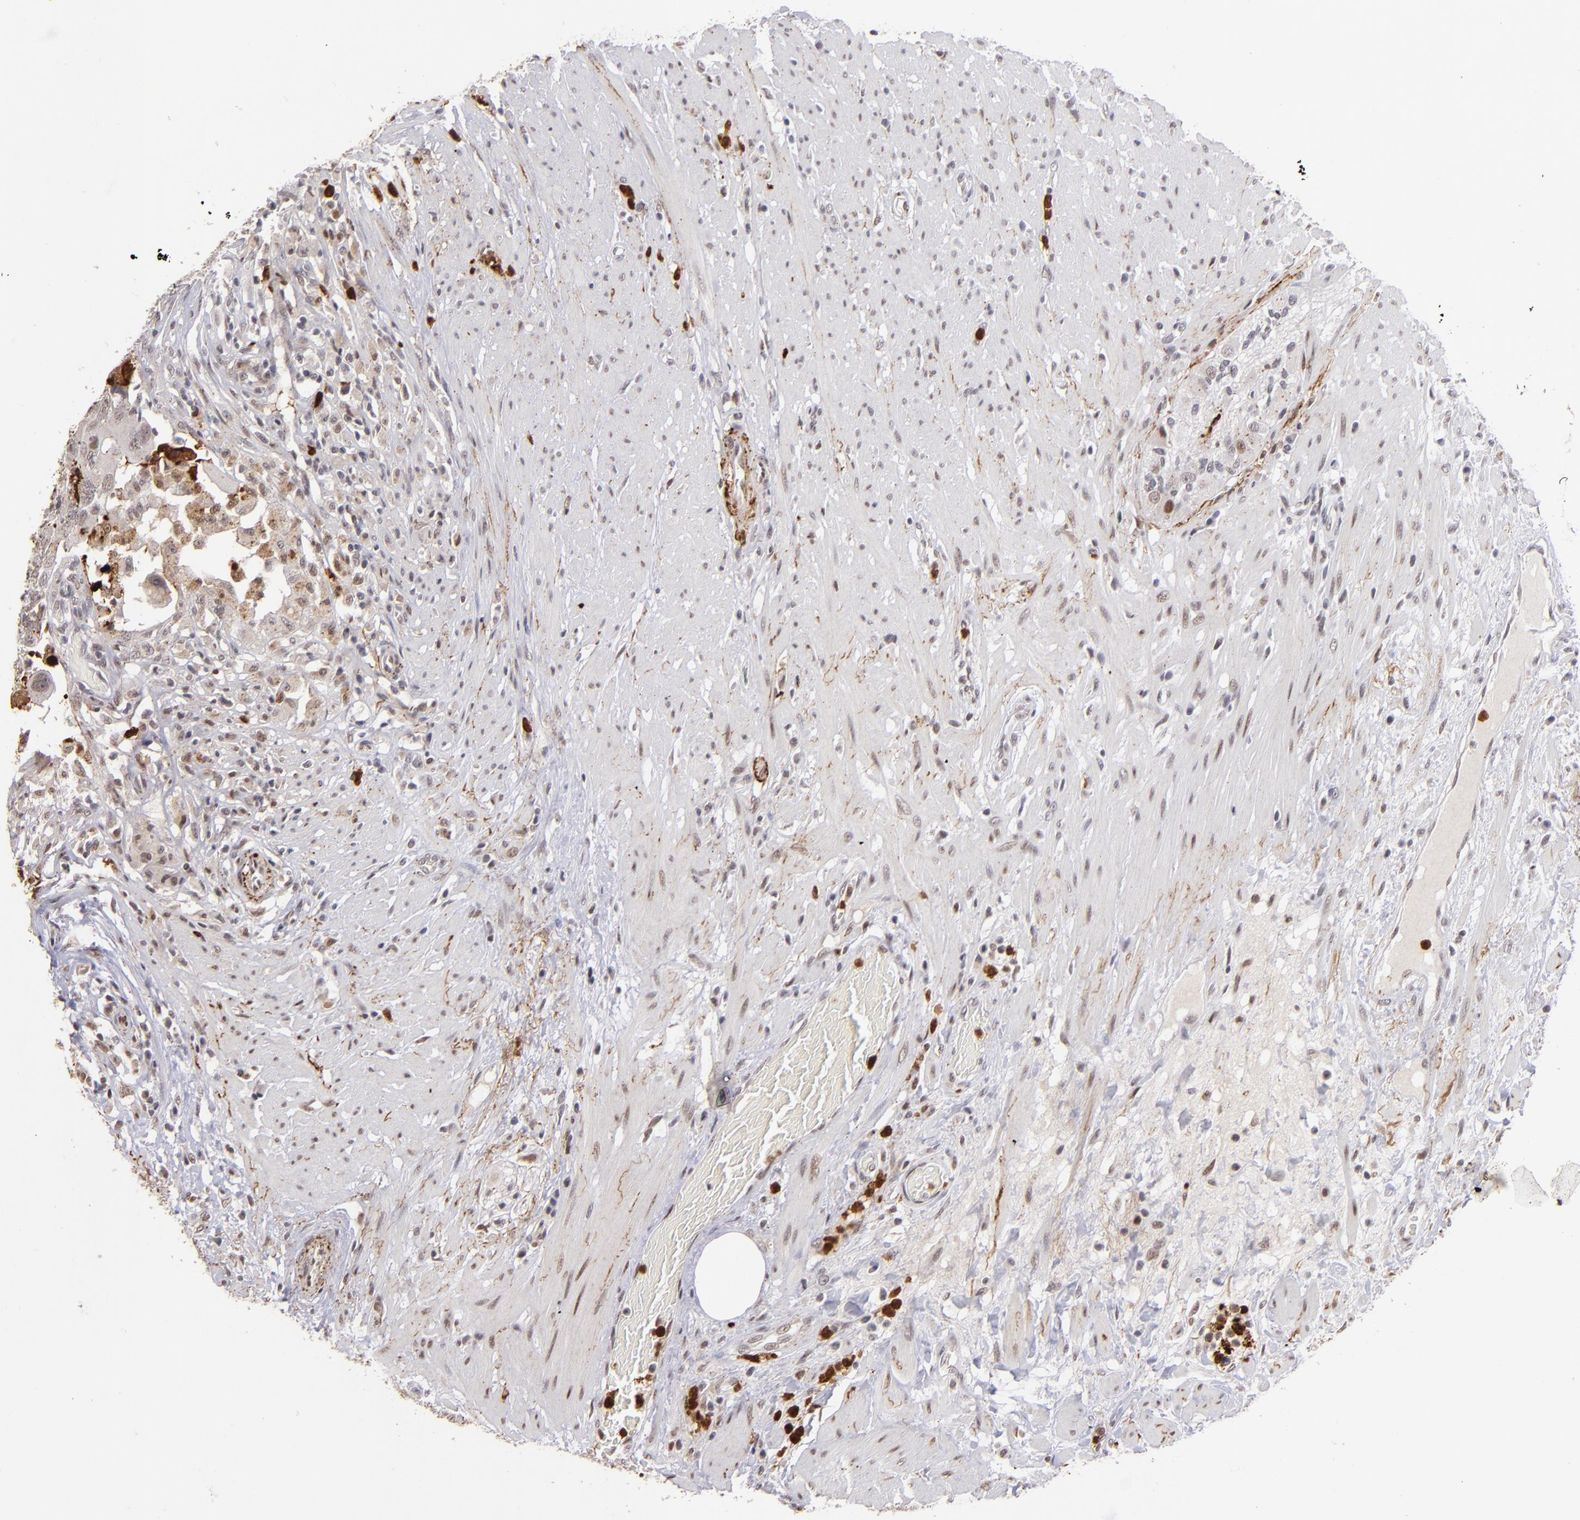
{"staining": {"intensity": "moderate", "quantity": "<25%", "location": "nuclear"}, "tissue": "colorectal cancer", "cell_type": "Tumor cells", "image_type": "cancer", "snomed": [{"axis": "morphology", "description": "Adenocarcinoma, NOS"}, {"axis": "topography", "description": "Rectum"}], "caption": "DAB (3,3'-diaminobenzidine) immunohistochemical staining of human colorectal cancer (adenocarcinoma) reveals moderate nuclear protein staining in approximately <25% of tumor cells.", "gene": "RXRG", "patient": {"sex": "male", "age": 53}}